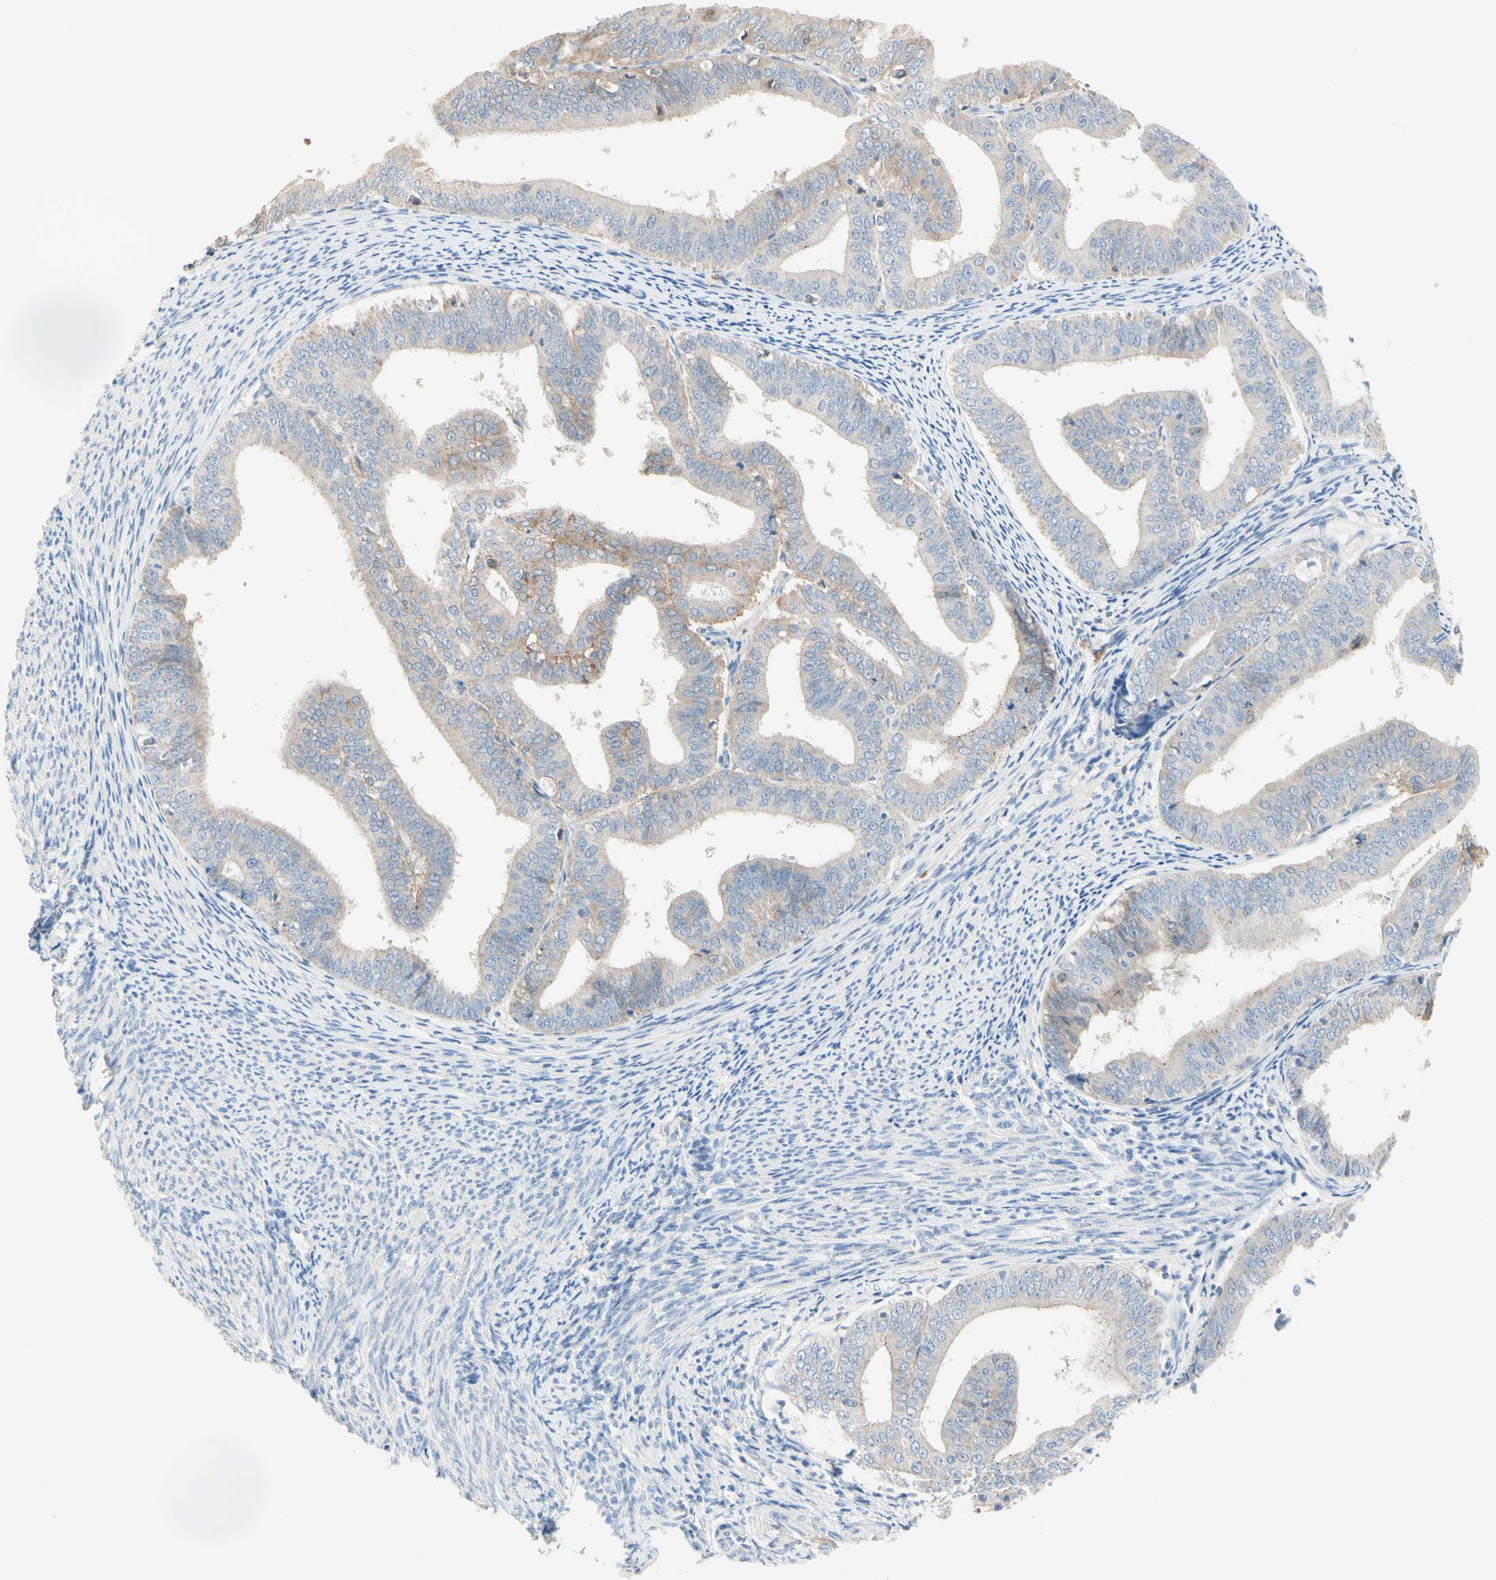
{"staining": {"intensity": "weak", "quantity": "25%-75%", "location": "cytoplasmic/membranous"}, "tissue": "endometrial cancer", "cell_type": "Tumor cells", "image_type": "cancer", "snomed": [{"axis": "morphology", "description": "Adenocarcinoma, NOS"}, {"axis": "topography", "description": "Endometrium"}], "caption": "Protein positivity by immunohistochemistry displays weak cytoplasmic/membranous expression in approximately 25%-75% of tumor cells in endometrial cancer.", "gene": "NECTIN4", "patient": {"sex": "female", "age": 63}}